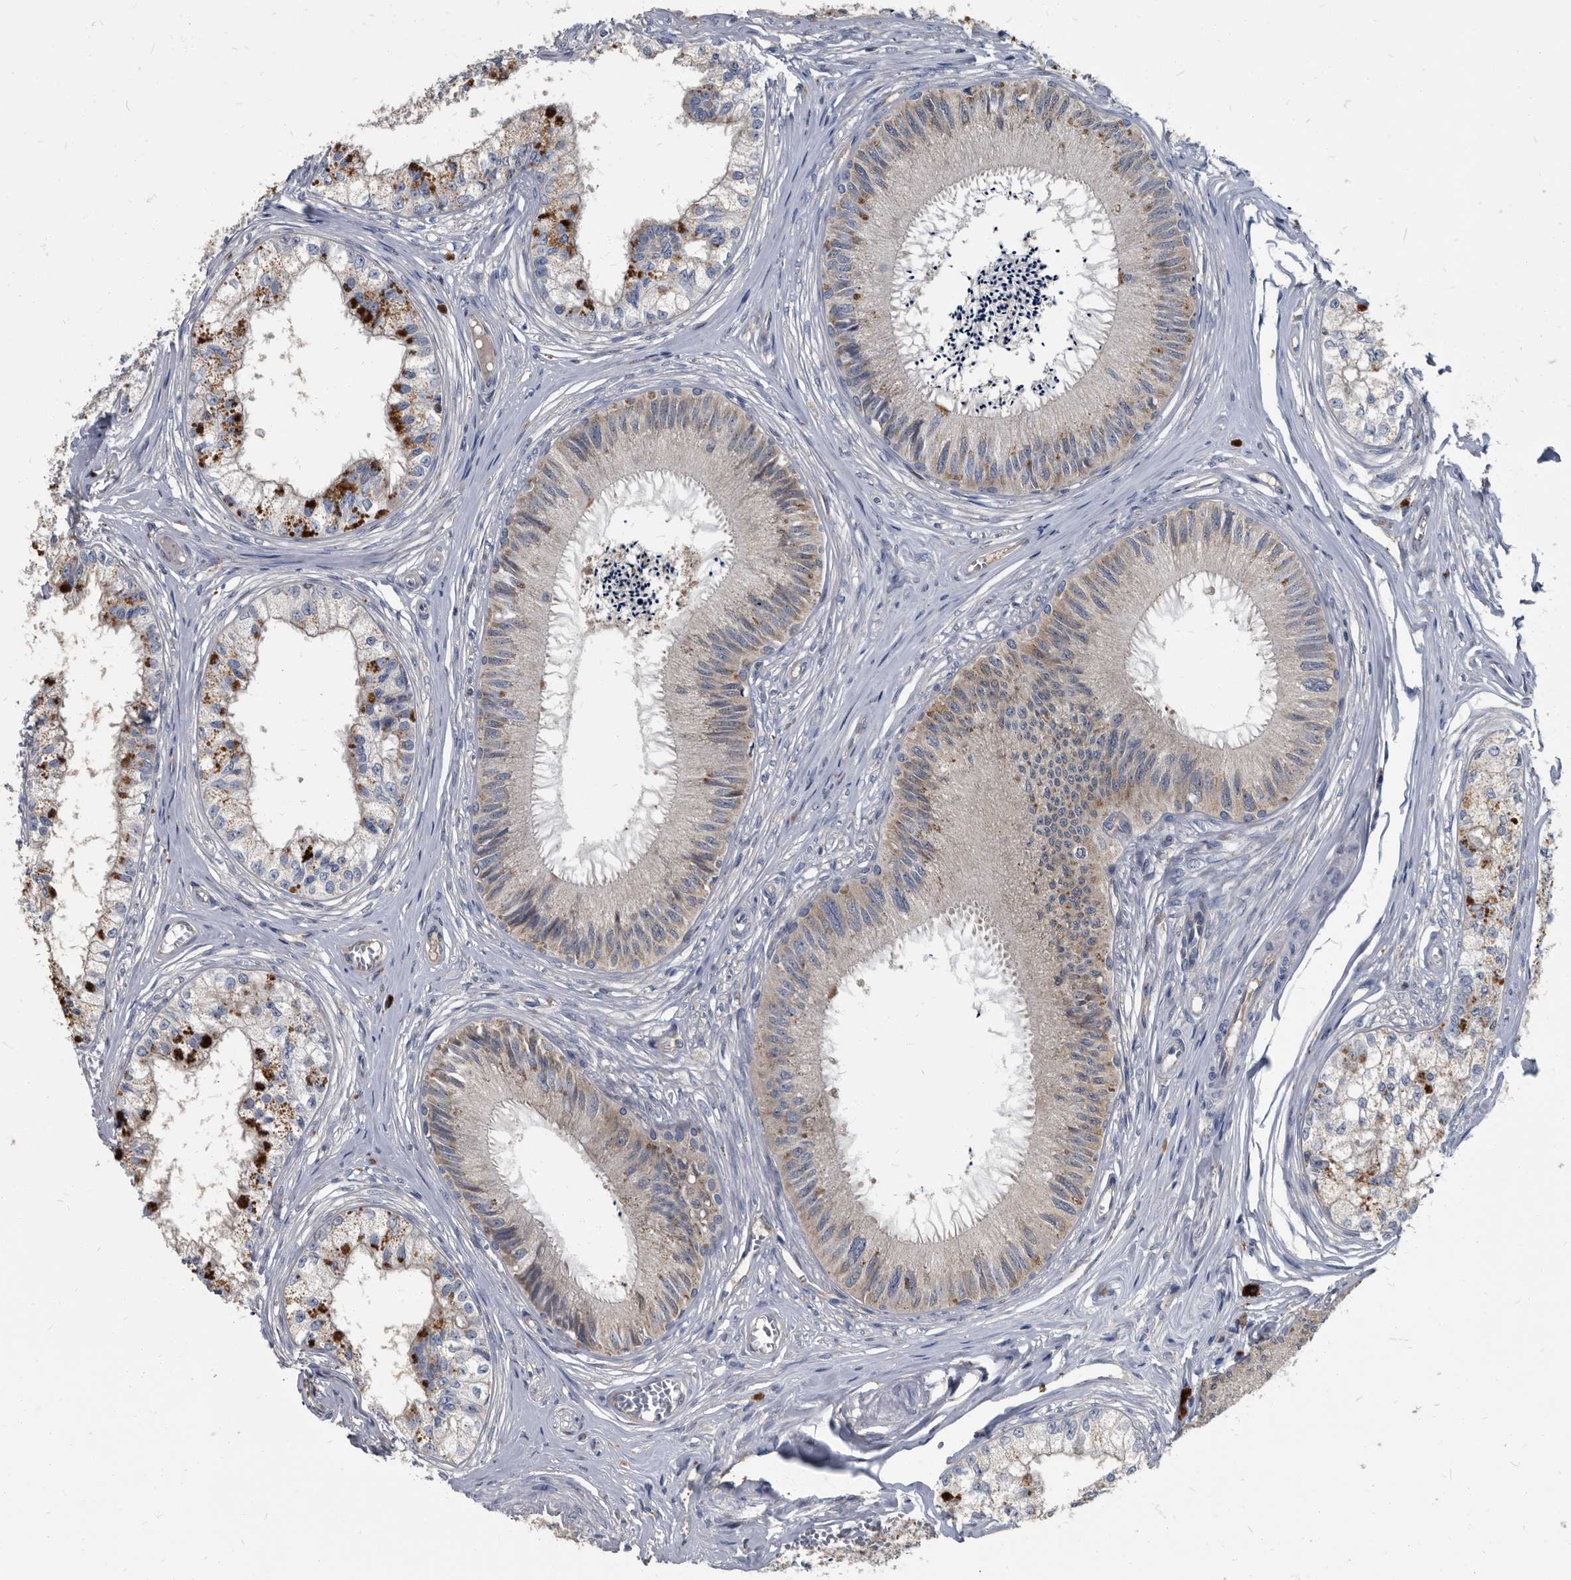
{"staining": {"intensity": "moderate", "quantity": "25%-75%", "location": "cytoplasmic/membranous"}, "tissue": "epididymis", "cell_type": "Glandular cells", "image_type": "normal", "snomed": [{"axis": "morphology", "description": "Normal tissue, NOS"}, {"axis": "topography", "description": "Epididymis"}], "caption": "Immunohistochemistry (IHC) histopathology image of normal epididymis: human epididymis stained using immunohistochemistry (IHC) exhibits medium levels of moderate protein expression localized specifically in the cytoplasmic/membranous of glandular cells, appearing as a cytoplasmic/membranous brown color.", "gene": "CDV3", "patient": {"sex": "male", "age": 79}}